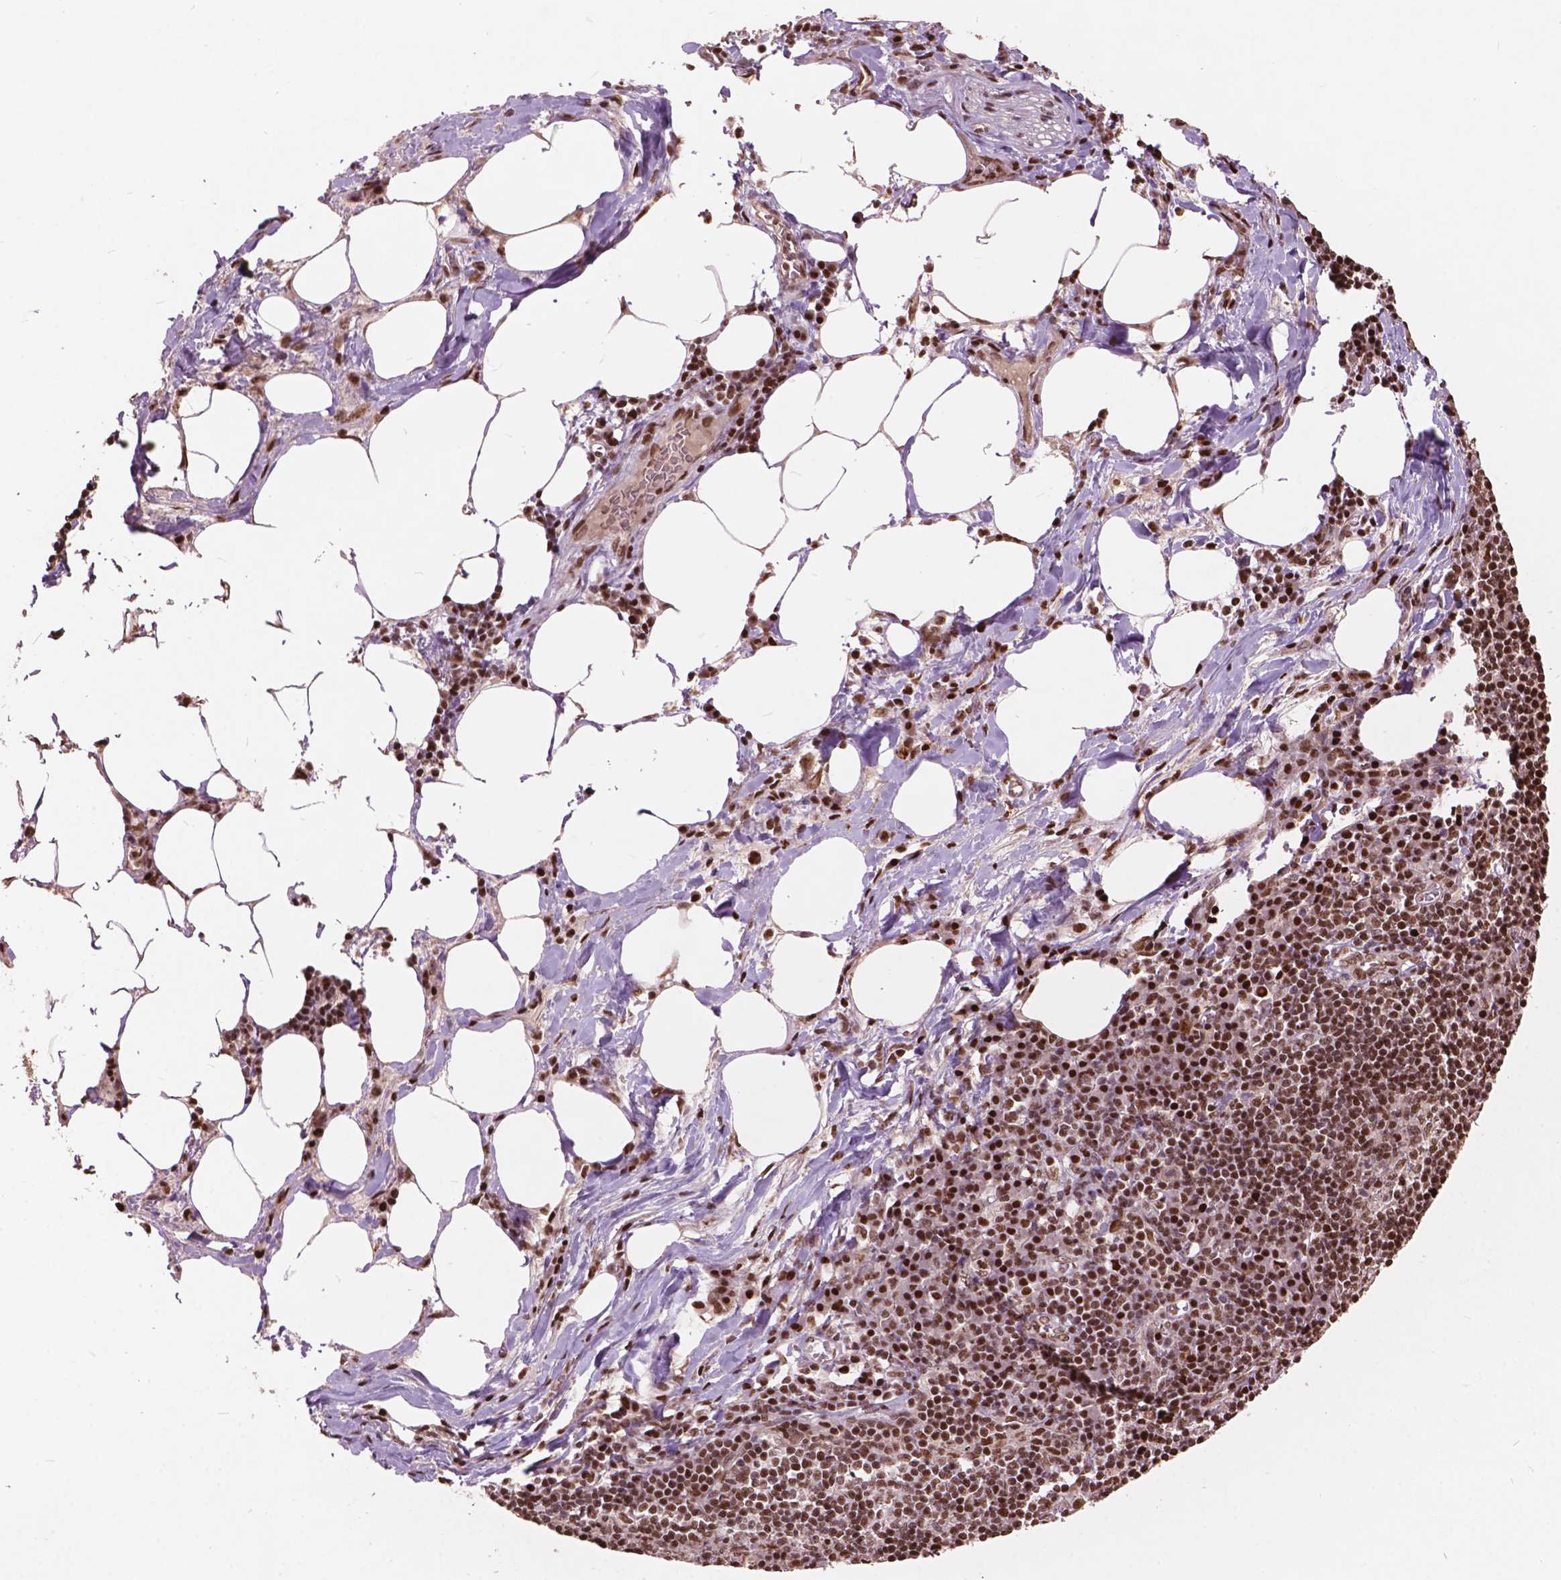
{"staining": {"intensity": "strong", "quantity": ">75%", "location": "nuclear"}, "tissue": "lymph node", "cell_type": "Germinal center cells", "image_type": "normal", "snomed": [{"axis": "morphology", "description": "Normal tissue, NOS"}, {"axis": "topography", "description": "Lymph node"}], "caption": "A micrograph of human lymph node stained for a protein shows strong nuclear brown staining in germinal center cells.", "gene": "ANP32A", "patient": {"sex": "male", "age": 67}}